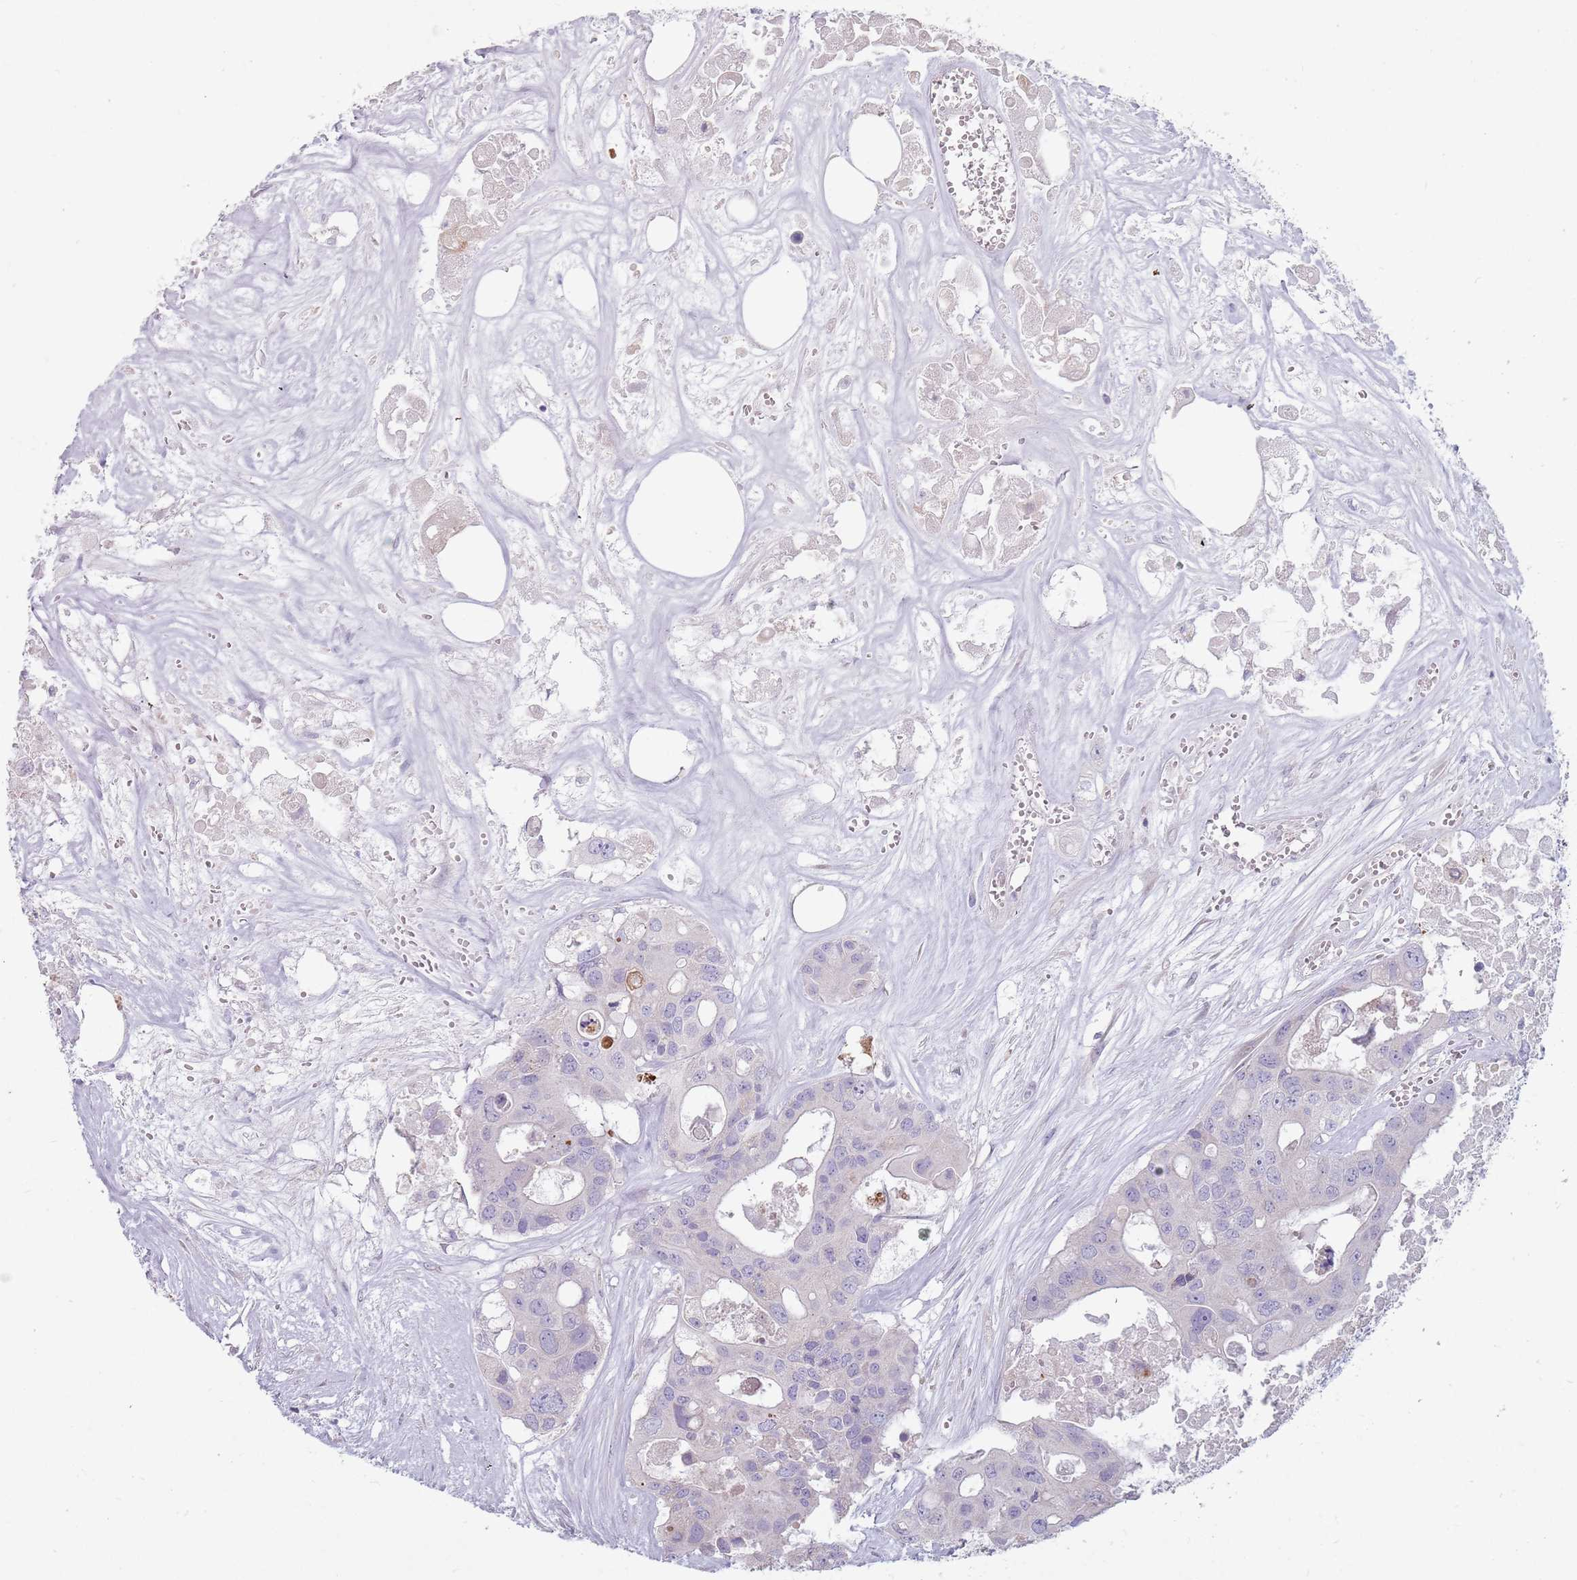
{"staining": {"intensity": "negative", "quantity": "none", "location": "none"}, "tissue": "colorectal cancer", "cell_type": "Tumor cells", "image_type": "cancer", "snomed": [{"axis": "morphology", "description": "Adenocarcinoma, NOS"}, {"axis": "topography", "description": "Colon"}], "caption": "This is an IHC micrograph of colorectal cancer. There is no expression in tumor cells.", "gene": "DXO", "patient": {"sex": "male", "age": 77}}